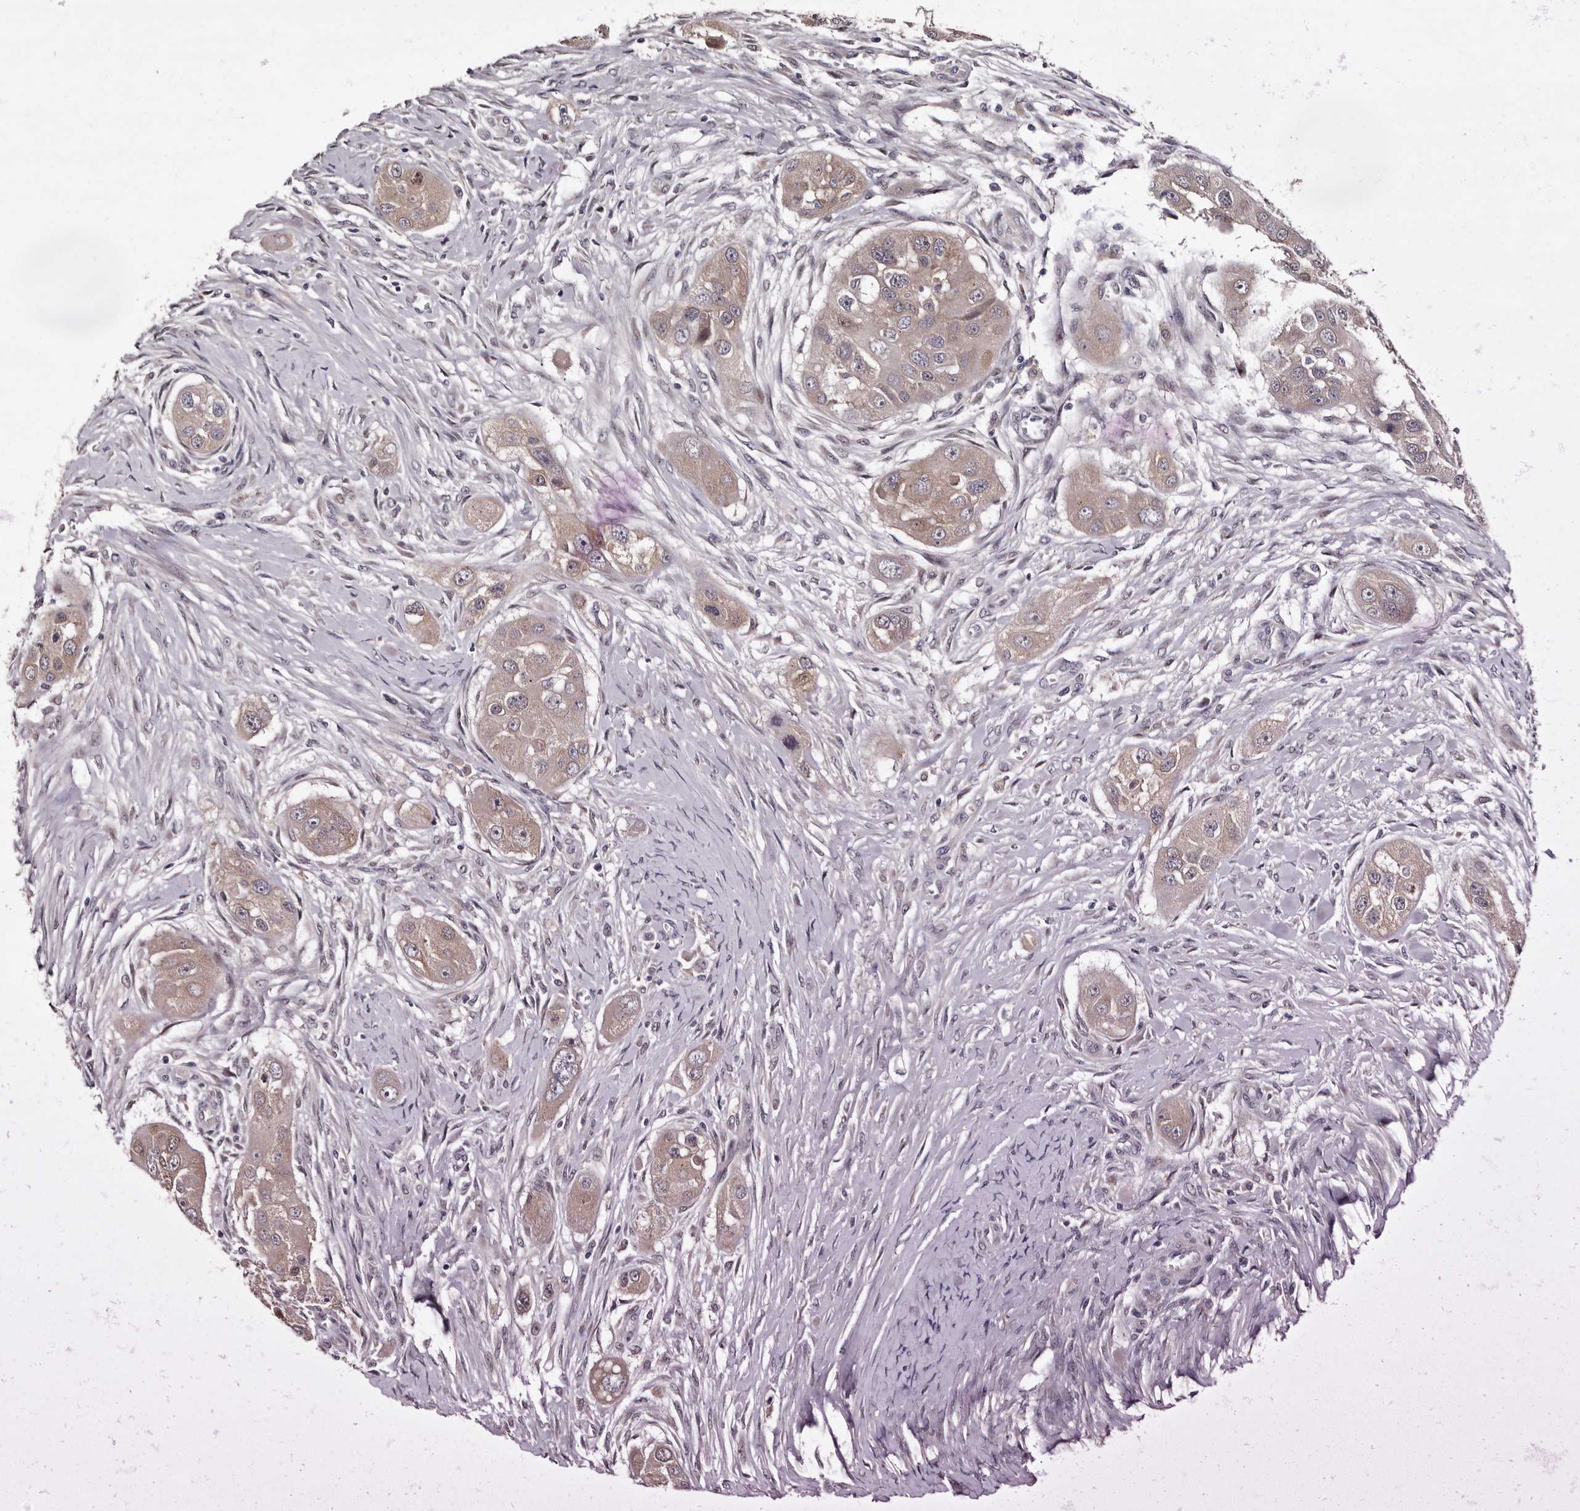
{"staining": {"intensity": "weak", "quantity": ">75%", "location": "cytoplasmic/membranous"}, "tissue": "head and neck cancer", "cell_type": "Tumor cells", "image_type": "cancer", "snomed": [{"axis": "morphology", "description": "Normal tissue, NOS"}, {"axis": "morphology", "description": "Squamous cell carcinoma, NOS"}, {"axis": "topography", "description": "Skeletal muscle"}, {"axis": "topography", "description": "Head-Neck"}], "caption": "There is low levels of weak cytoplasmic/membranous positivity in tumor cells of squamous cell carcinoma (head and neck), as demonstrated by immunohistochemical staining (brown color).", "gene": "FAM91A1", "patient": {"sex": "male", "age": 51}}